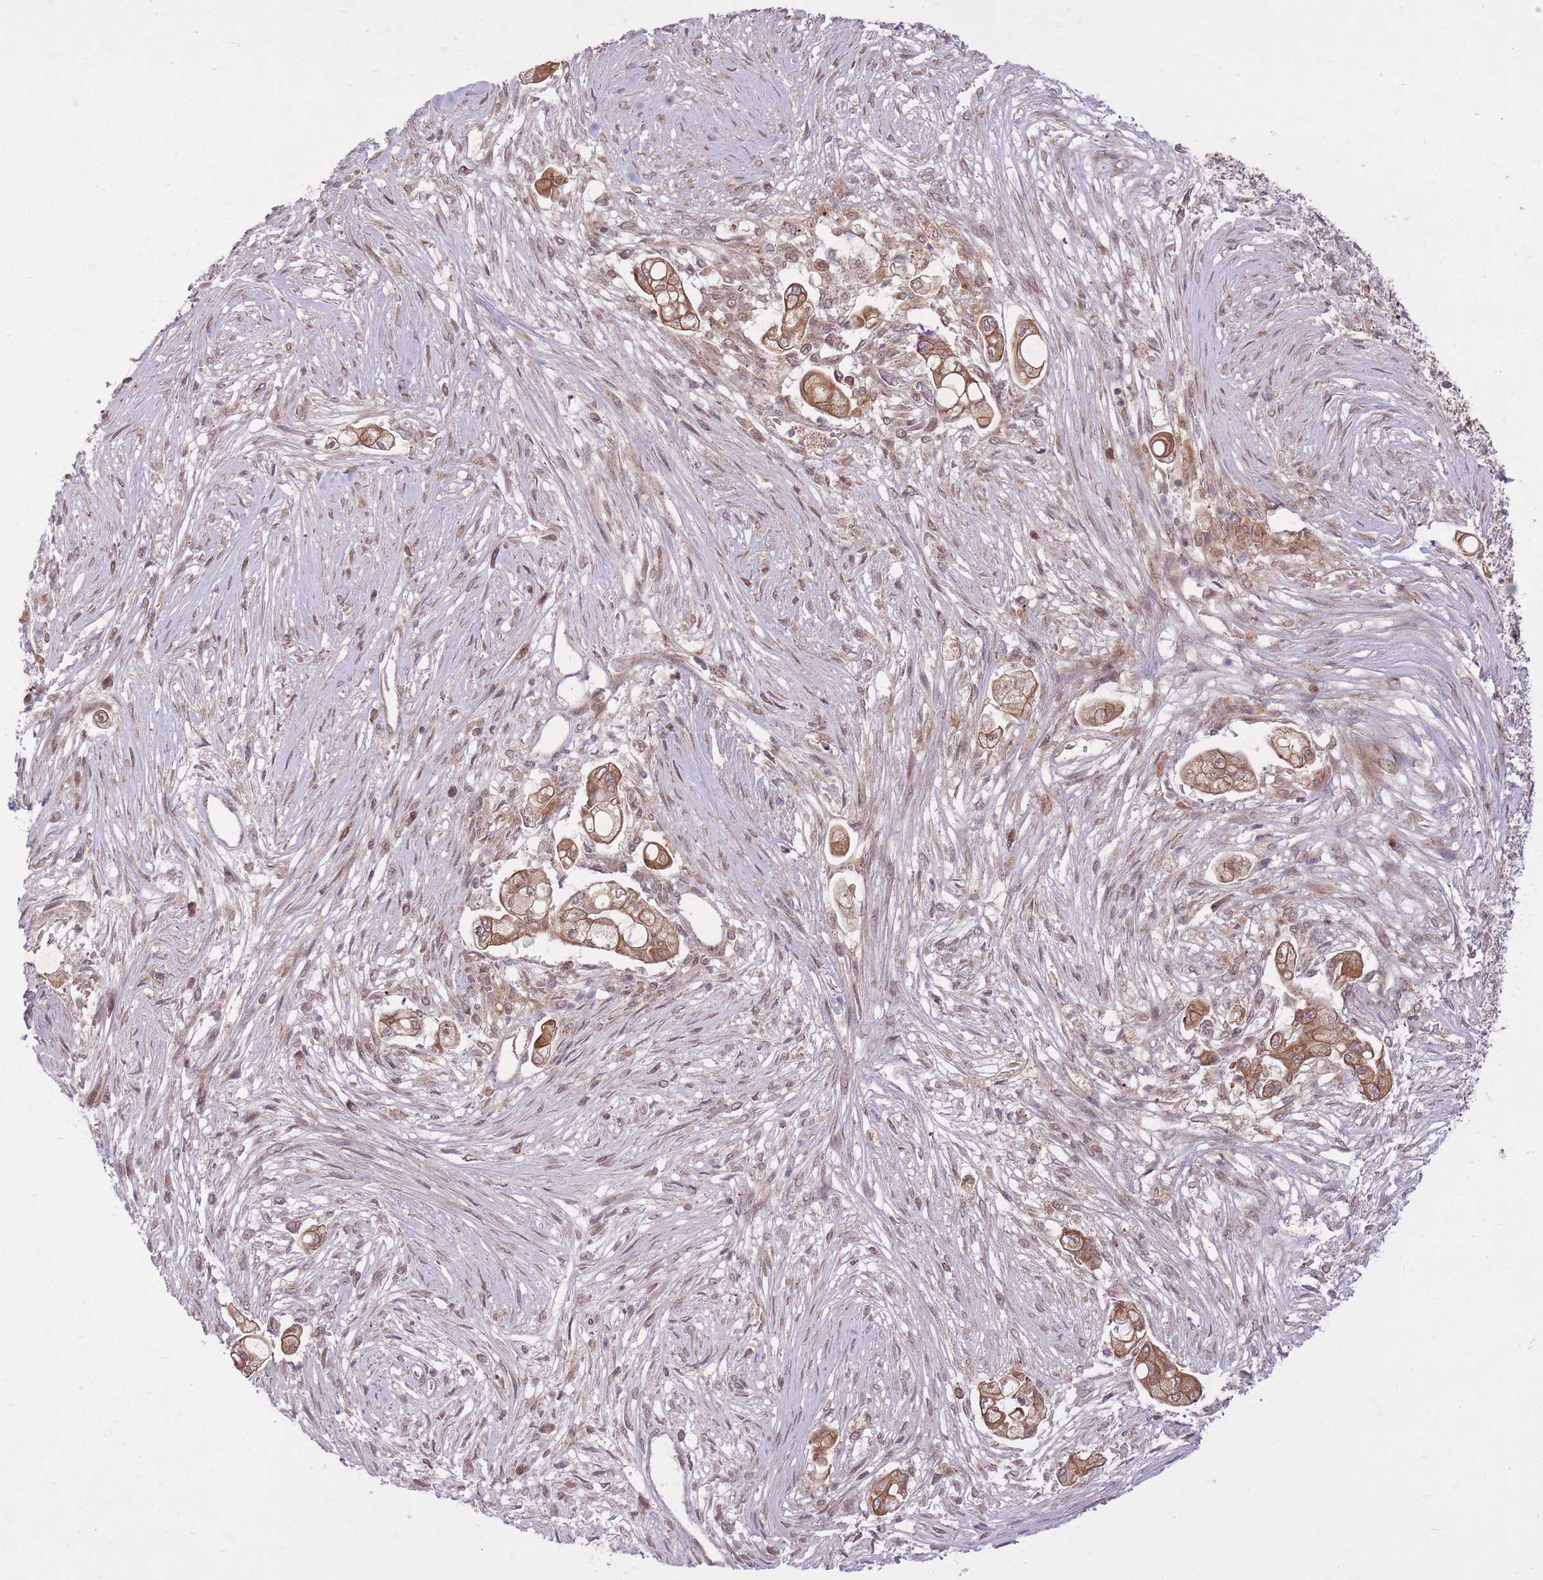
{"staining": {"intensity": "moderate", "quantity": ">75%", "location": "cytoplasmic/membranous"}, "tissue": "pancreatic cancer", "cell_type": "Tumor cells", "image_type": "cancer", "snomed": [{"axis": "morphology", "description": "Adenocarcinoma, NOS"}, {"axis": "topography", "description": "Pancreas"}], "caption": "Human pancreatic adenocarcinoma stained with a protein marker displays moderate staining in tumor cells.", "gene": "ZNF391", "patient": {"sex": "female", "age": 69}}